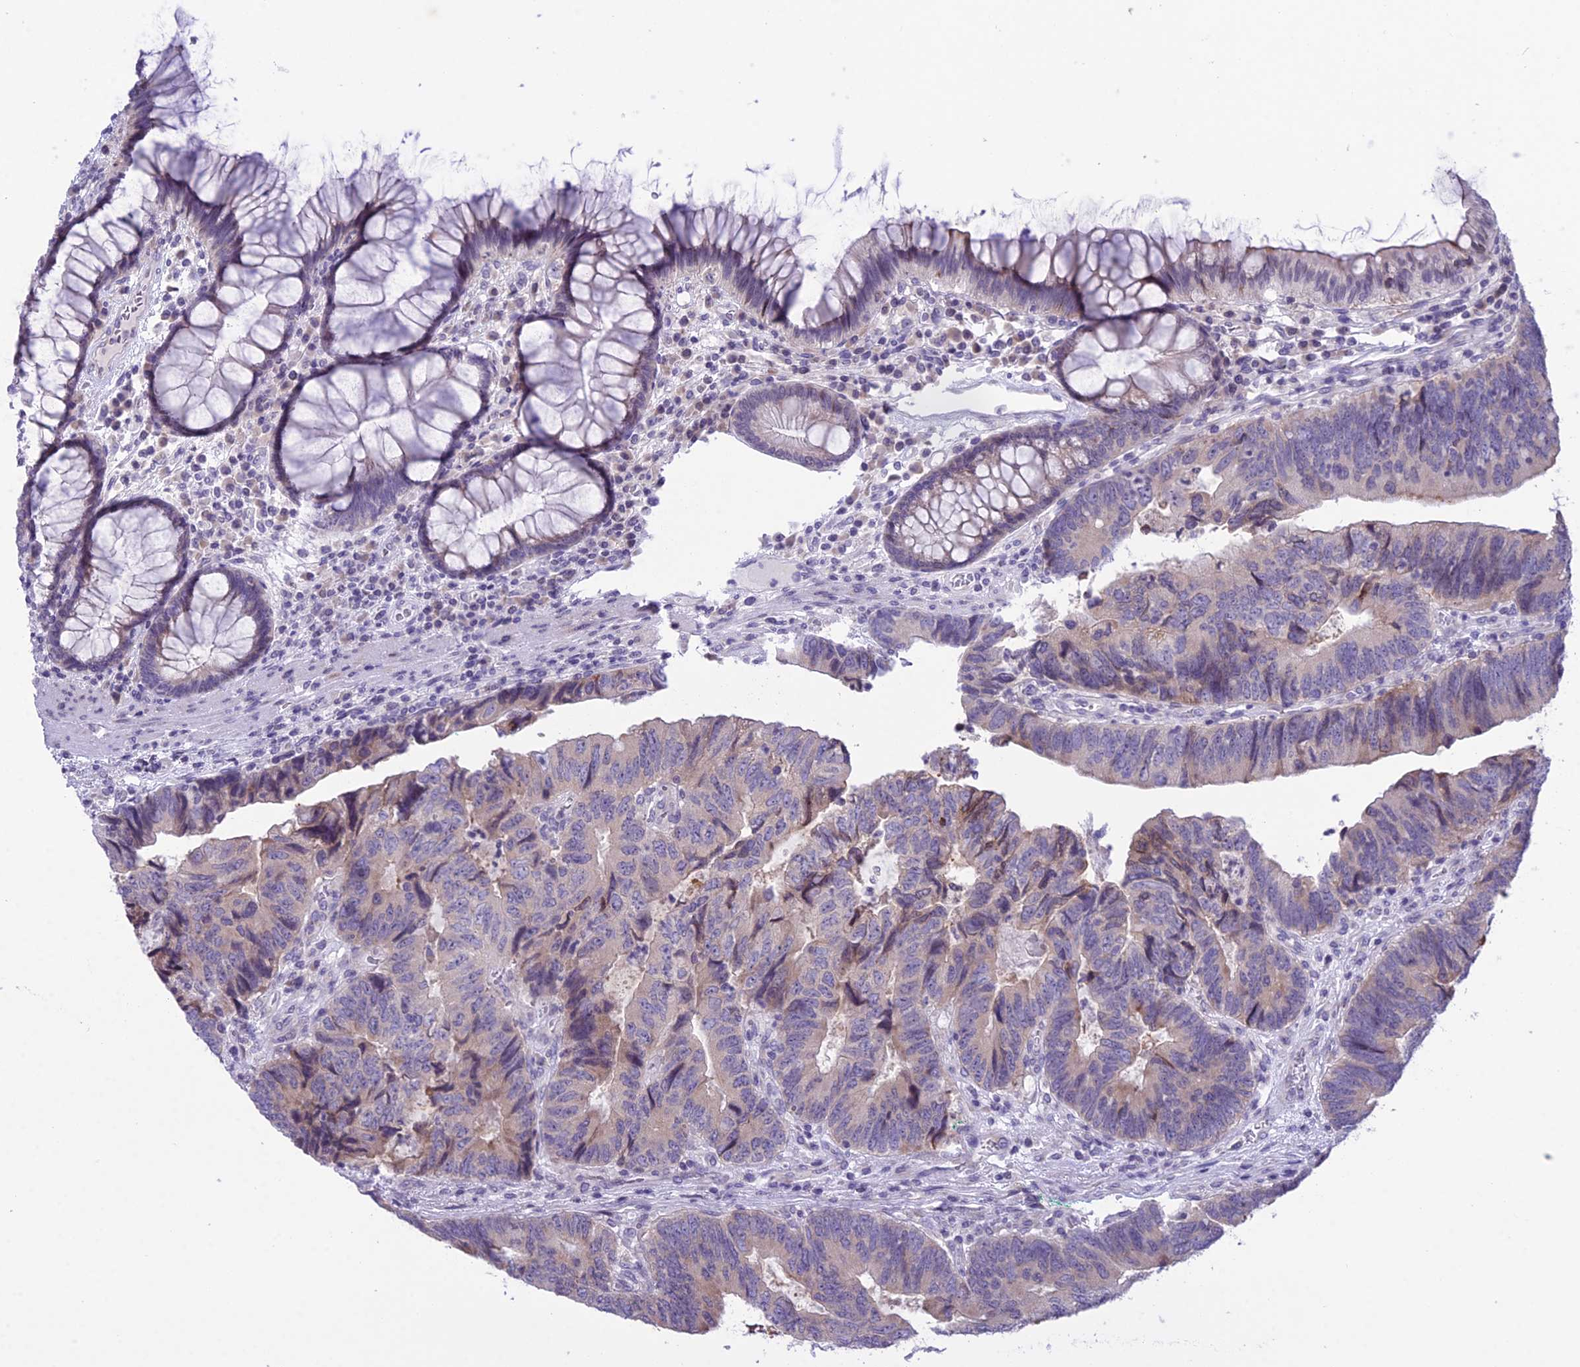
{"staining": {"intensity": "weak", "quantity": "25%-75%", "location": "cytoplasmic/membranous"}, "tissue": "colorectal cancer", "cell_type": "Tumor cells", "image_type": "cancer", "snomed": [{"axis": "morphology", "description": "Adenocarcinoma, NOS"}, {"axis": "topography", "description": "Colon"}], "caption": "This is a photomicrograph of immunohistochemistry (IHC) staining of colorectal cancer (adenocarcinoma), which shows weak positivity in the cytoplasmic/membranous of tumor cells.", "gene": "RPS26", "patient": {"sex": "female", "age": 67}}